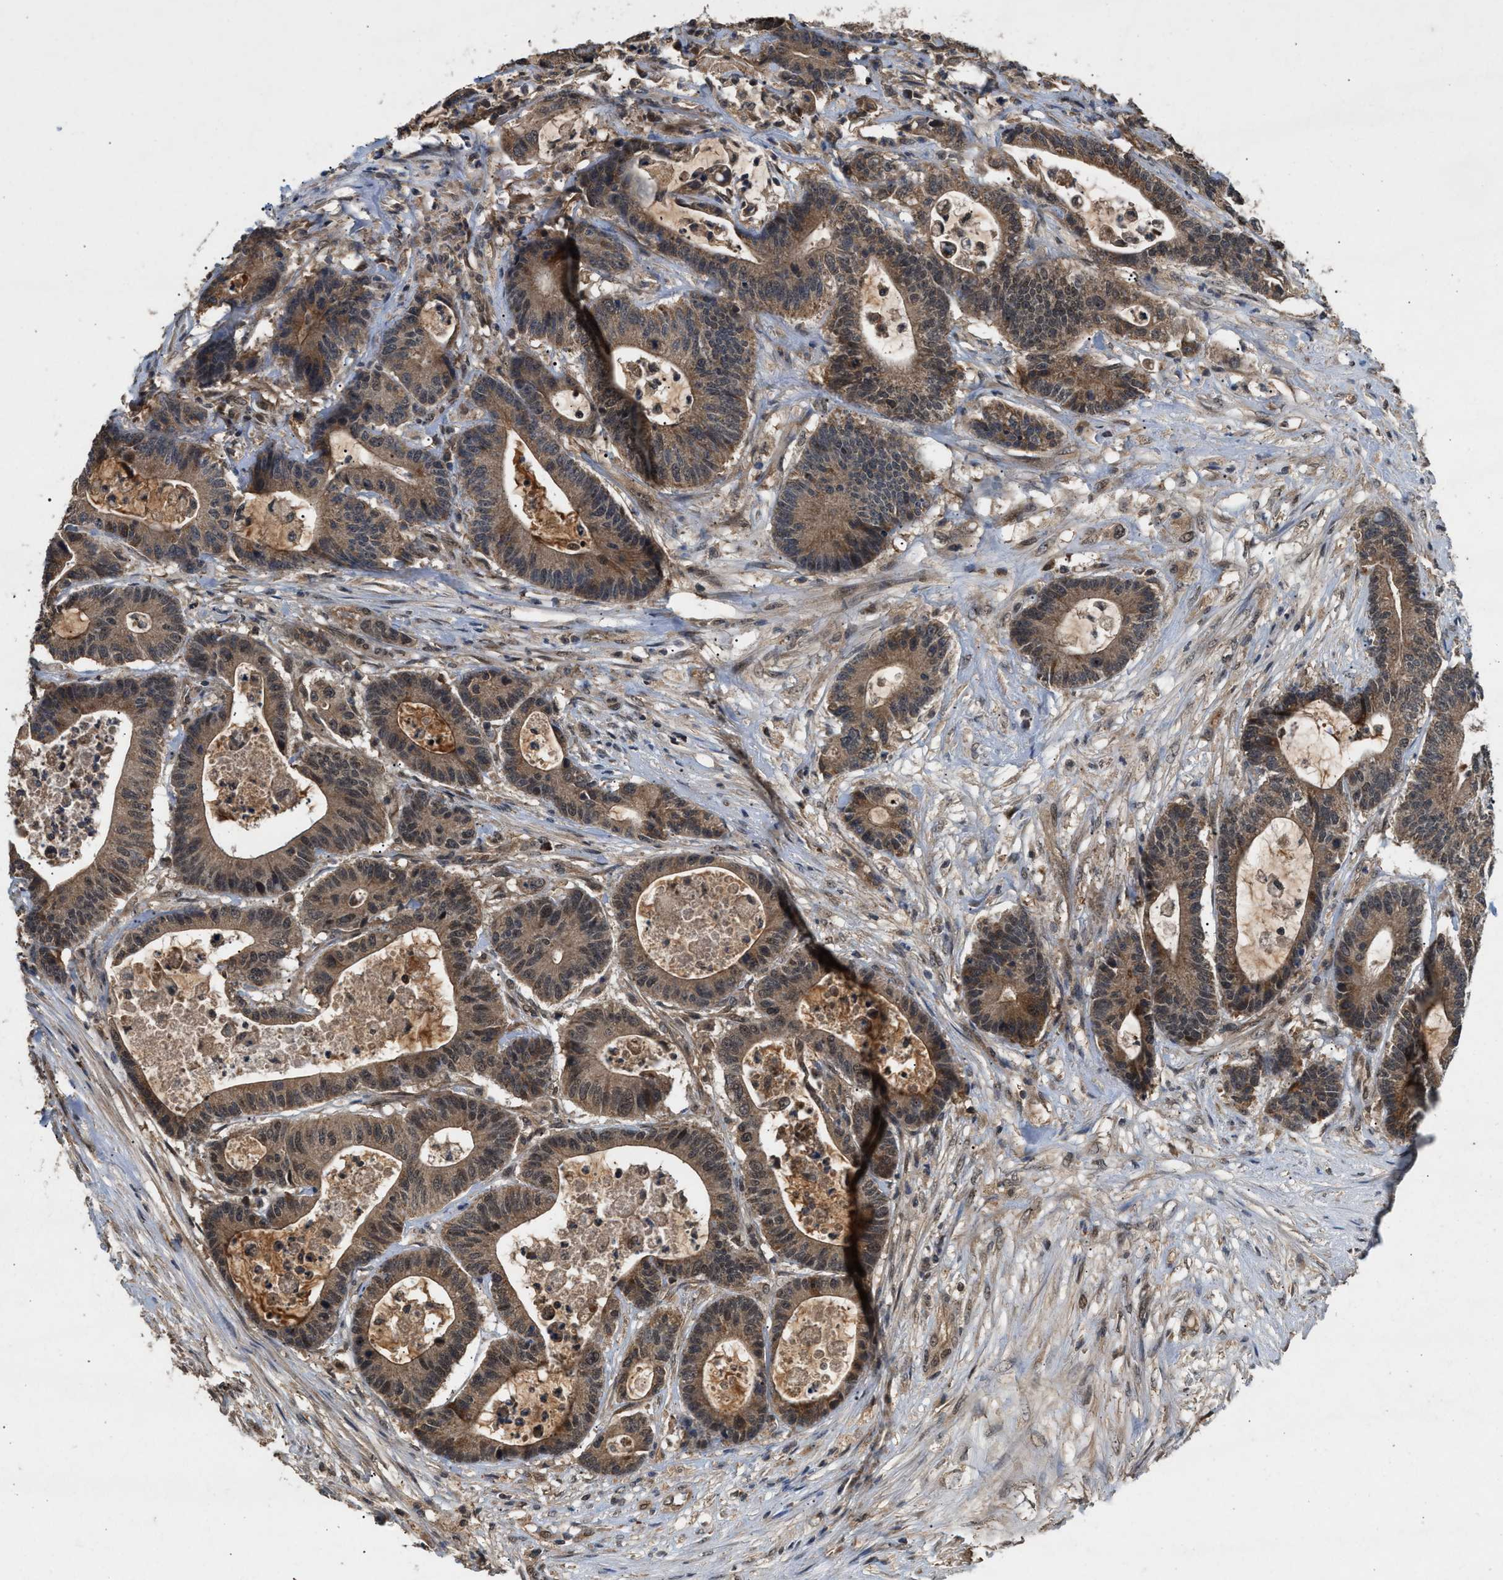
{"staining": {"intensity": "weak", "quantity": ">75%", "location": "cytoplasmic/membranous,nuclear"}, "tissue": "colorectal cancer", "cell_type": "Tumor cells", "image_type": "cancer", "snomed": [{"axis": "morphology", "description": "Adenocarcinoma, NOS"}, {"axis": "topography", "description": "Colon"}], "caption": "This is an image of IHC staining of adenocarcinoma (colorectal), which shows weak staining in the cytoplasmic/membranous and nuclear of tumor cells.", "gene": "RUSC2", "patient": {"sex": "female", "age": 84}}